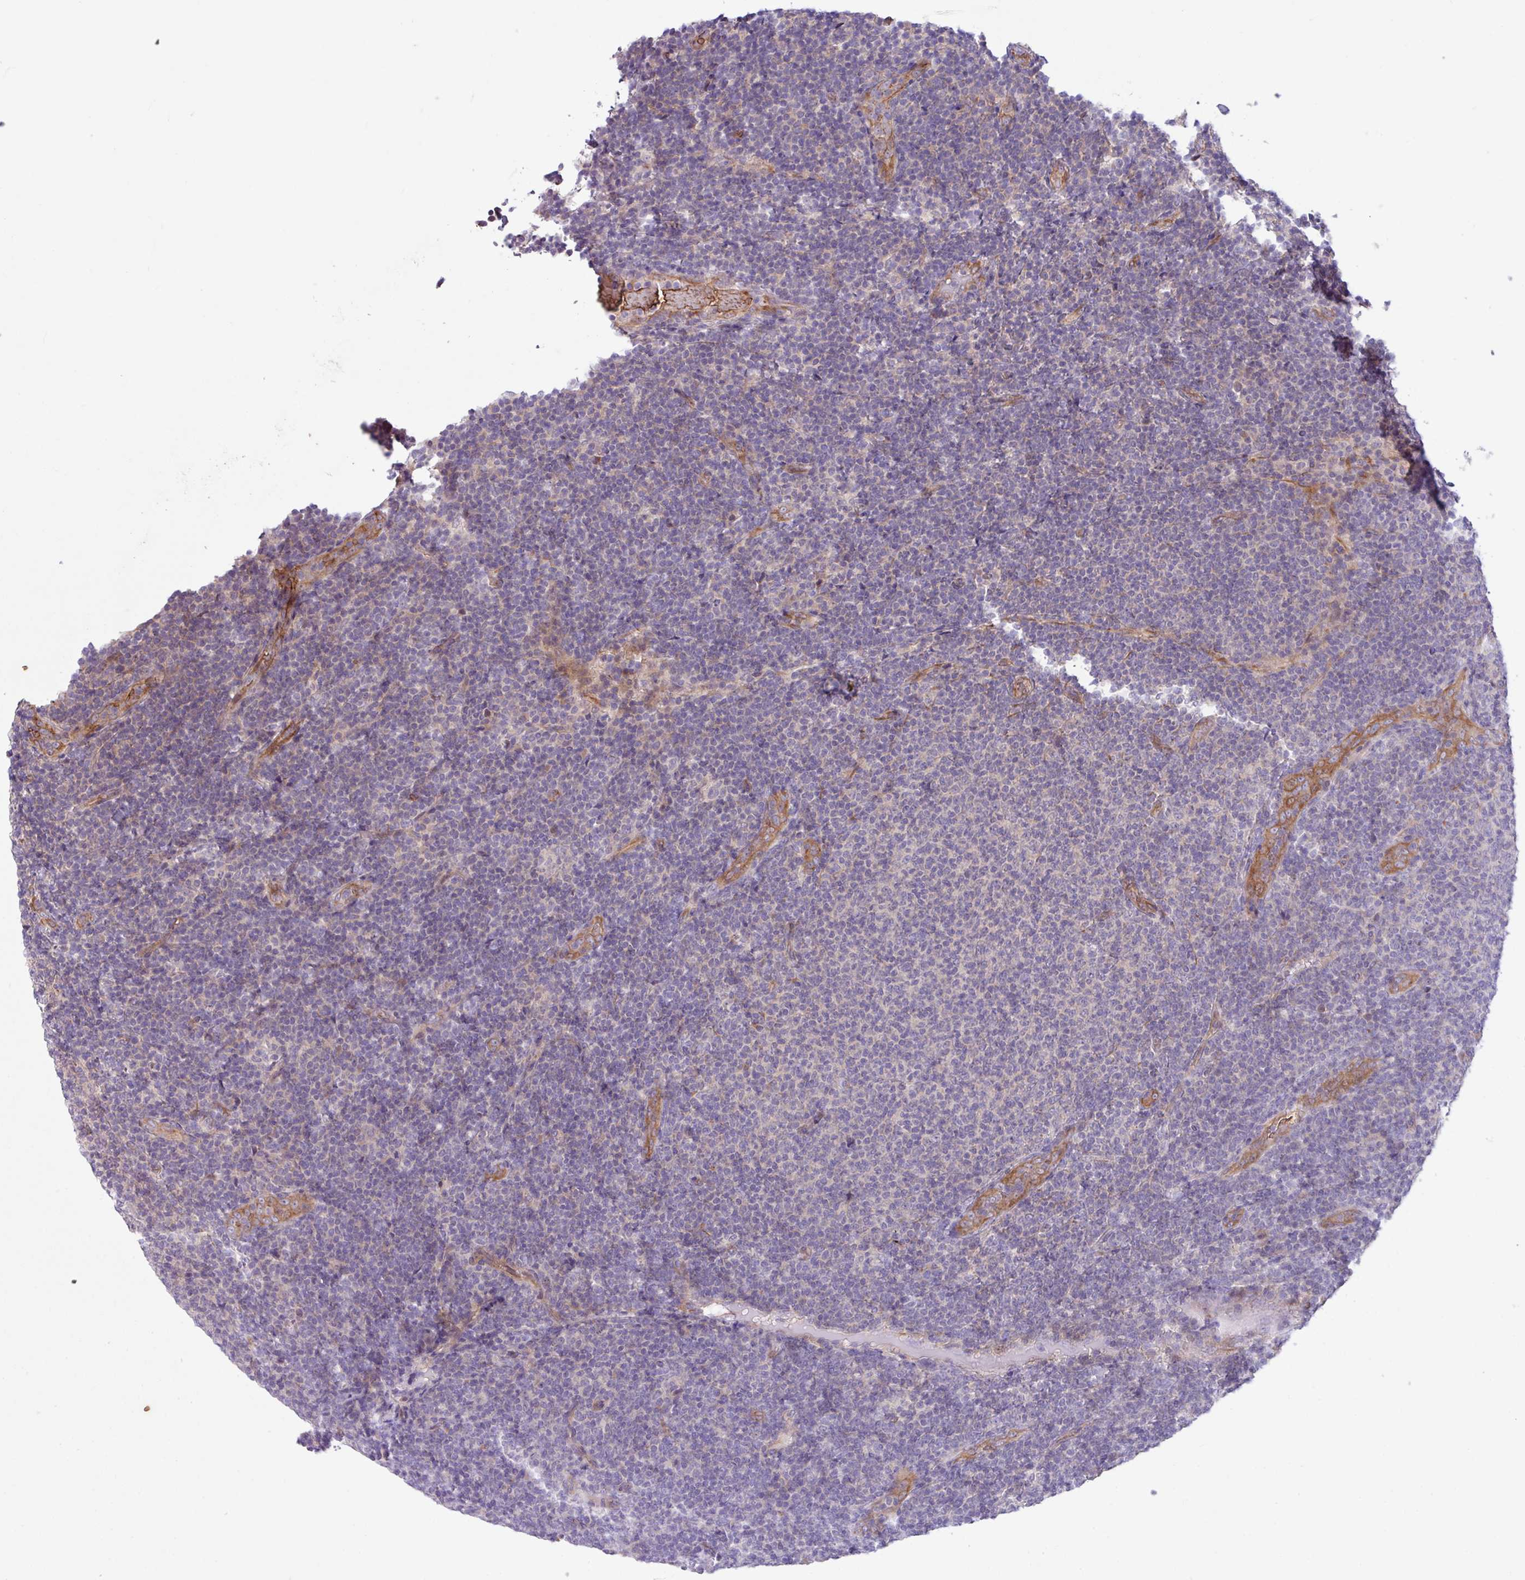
{"staining": {"intensity": "negative", "quantity": "none", "location": "none"}, "tissue": "lymphoma", "cell_type": "Tumor cells", "image_type": "cancer", "snomed": [{"axis": "morphology", "description": "Malignant lymphoma, non-Hodgkin's type, Low grade"}, {"axis": "topography", "description": "Lymph node"}], "caption": "Human low-grade malignant lymphoma, non-Hodgkin's type stained for a protein using IHC reveals no staining in tumor cells.", "gene": "RAD21L1", "patient": {"sex": "male", "age": 66}}